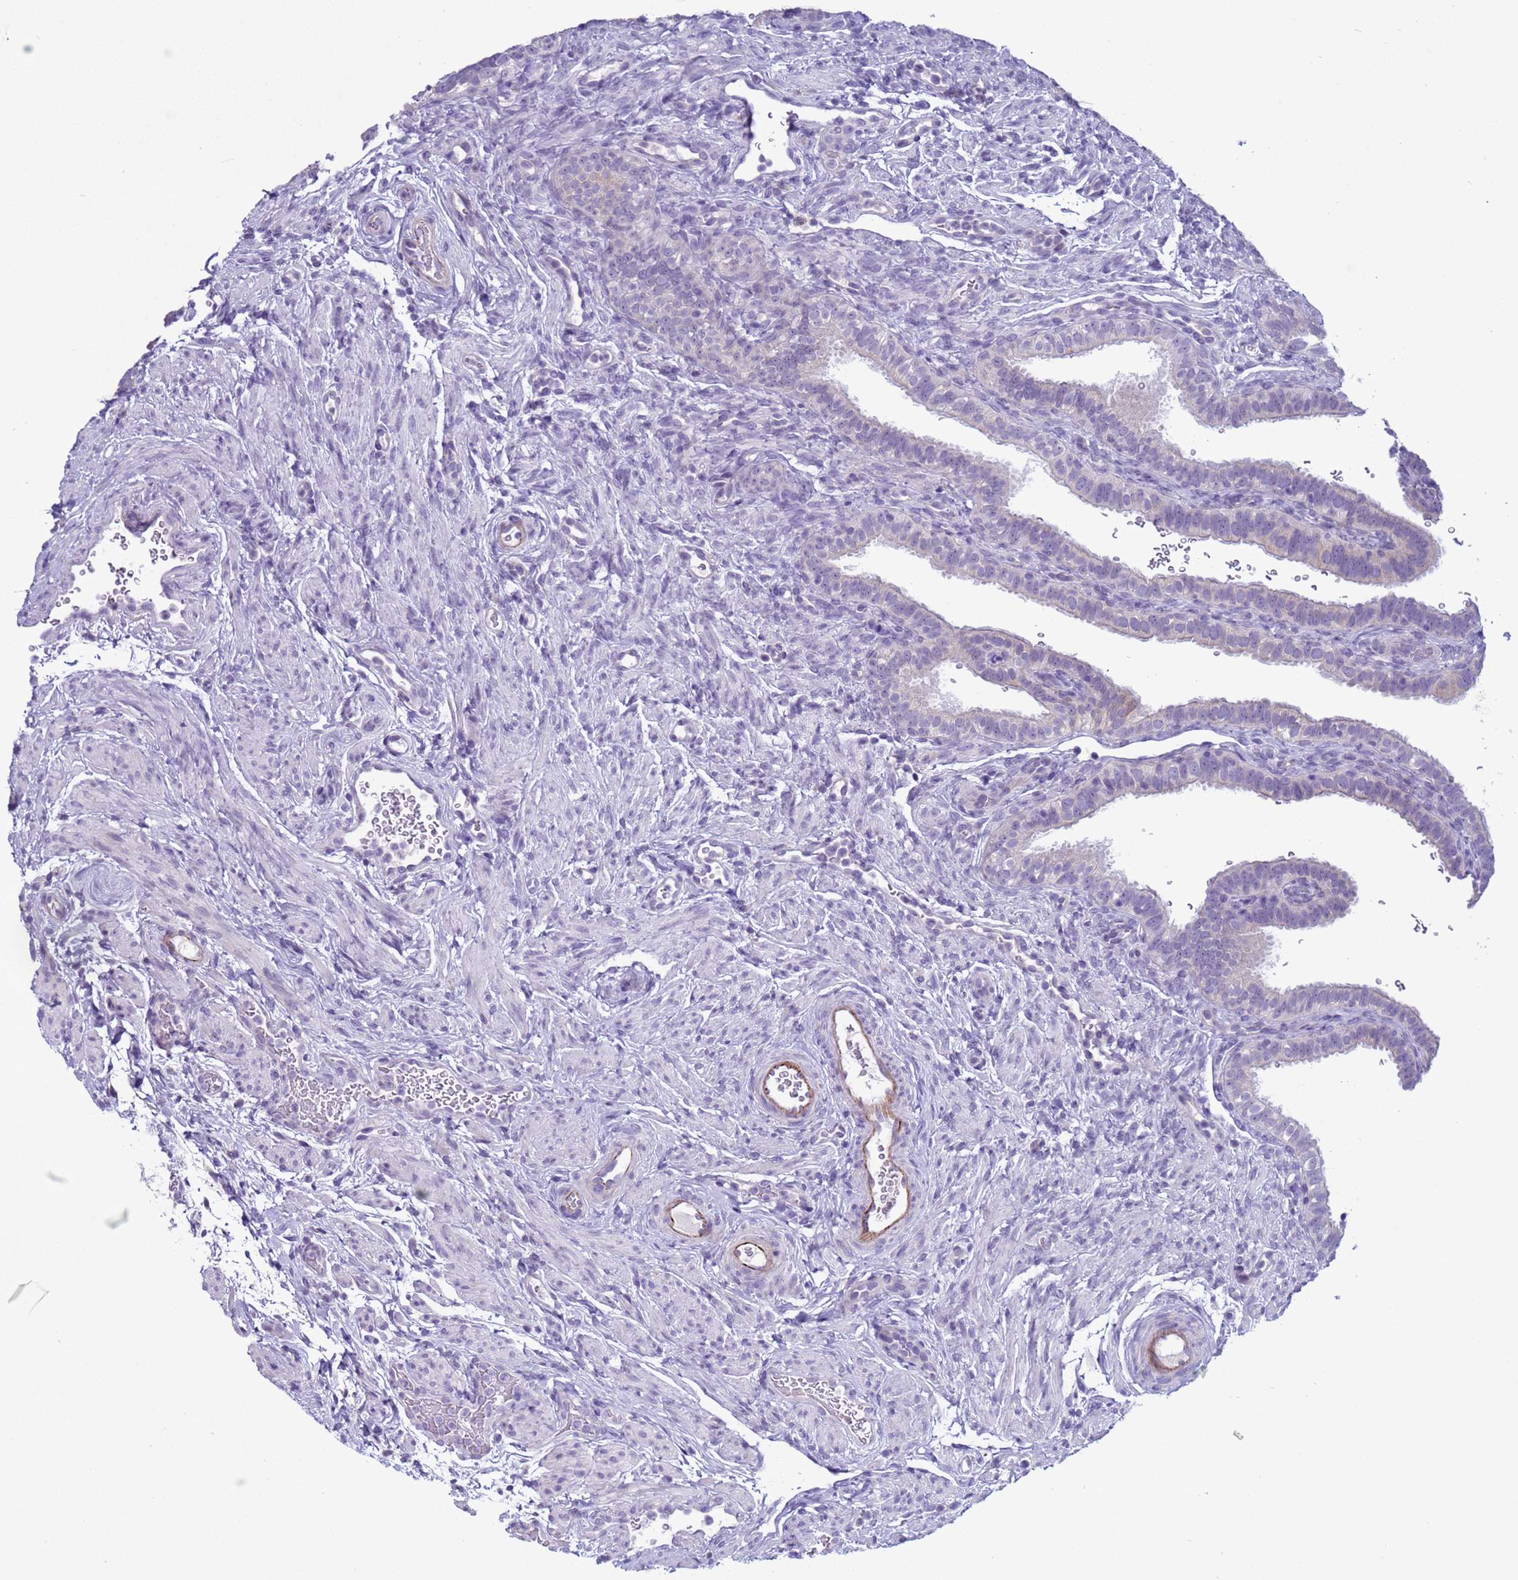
{"staining": {"intensity": "negative", "quantity": "none", "location": "none"}, "tissue": "fallopian tube", "cell_type": "Glandular cells", "image_type": "normal", "snomed": [{"axis": "morphology", "description": "Normal tissue, NOS"}, {"axis": "topography", "description": "Fallopian tube"}], "caption": "This is a photomicrograph of immunohistochemistry (IHC) staining of normal fallopian tube, which shows no staining in glandular cells.", "gene": "ABHD17B", "patient": {"sex": "female", "age": 41}}